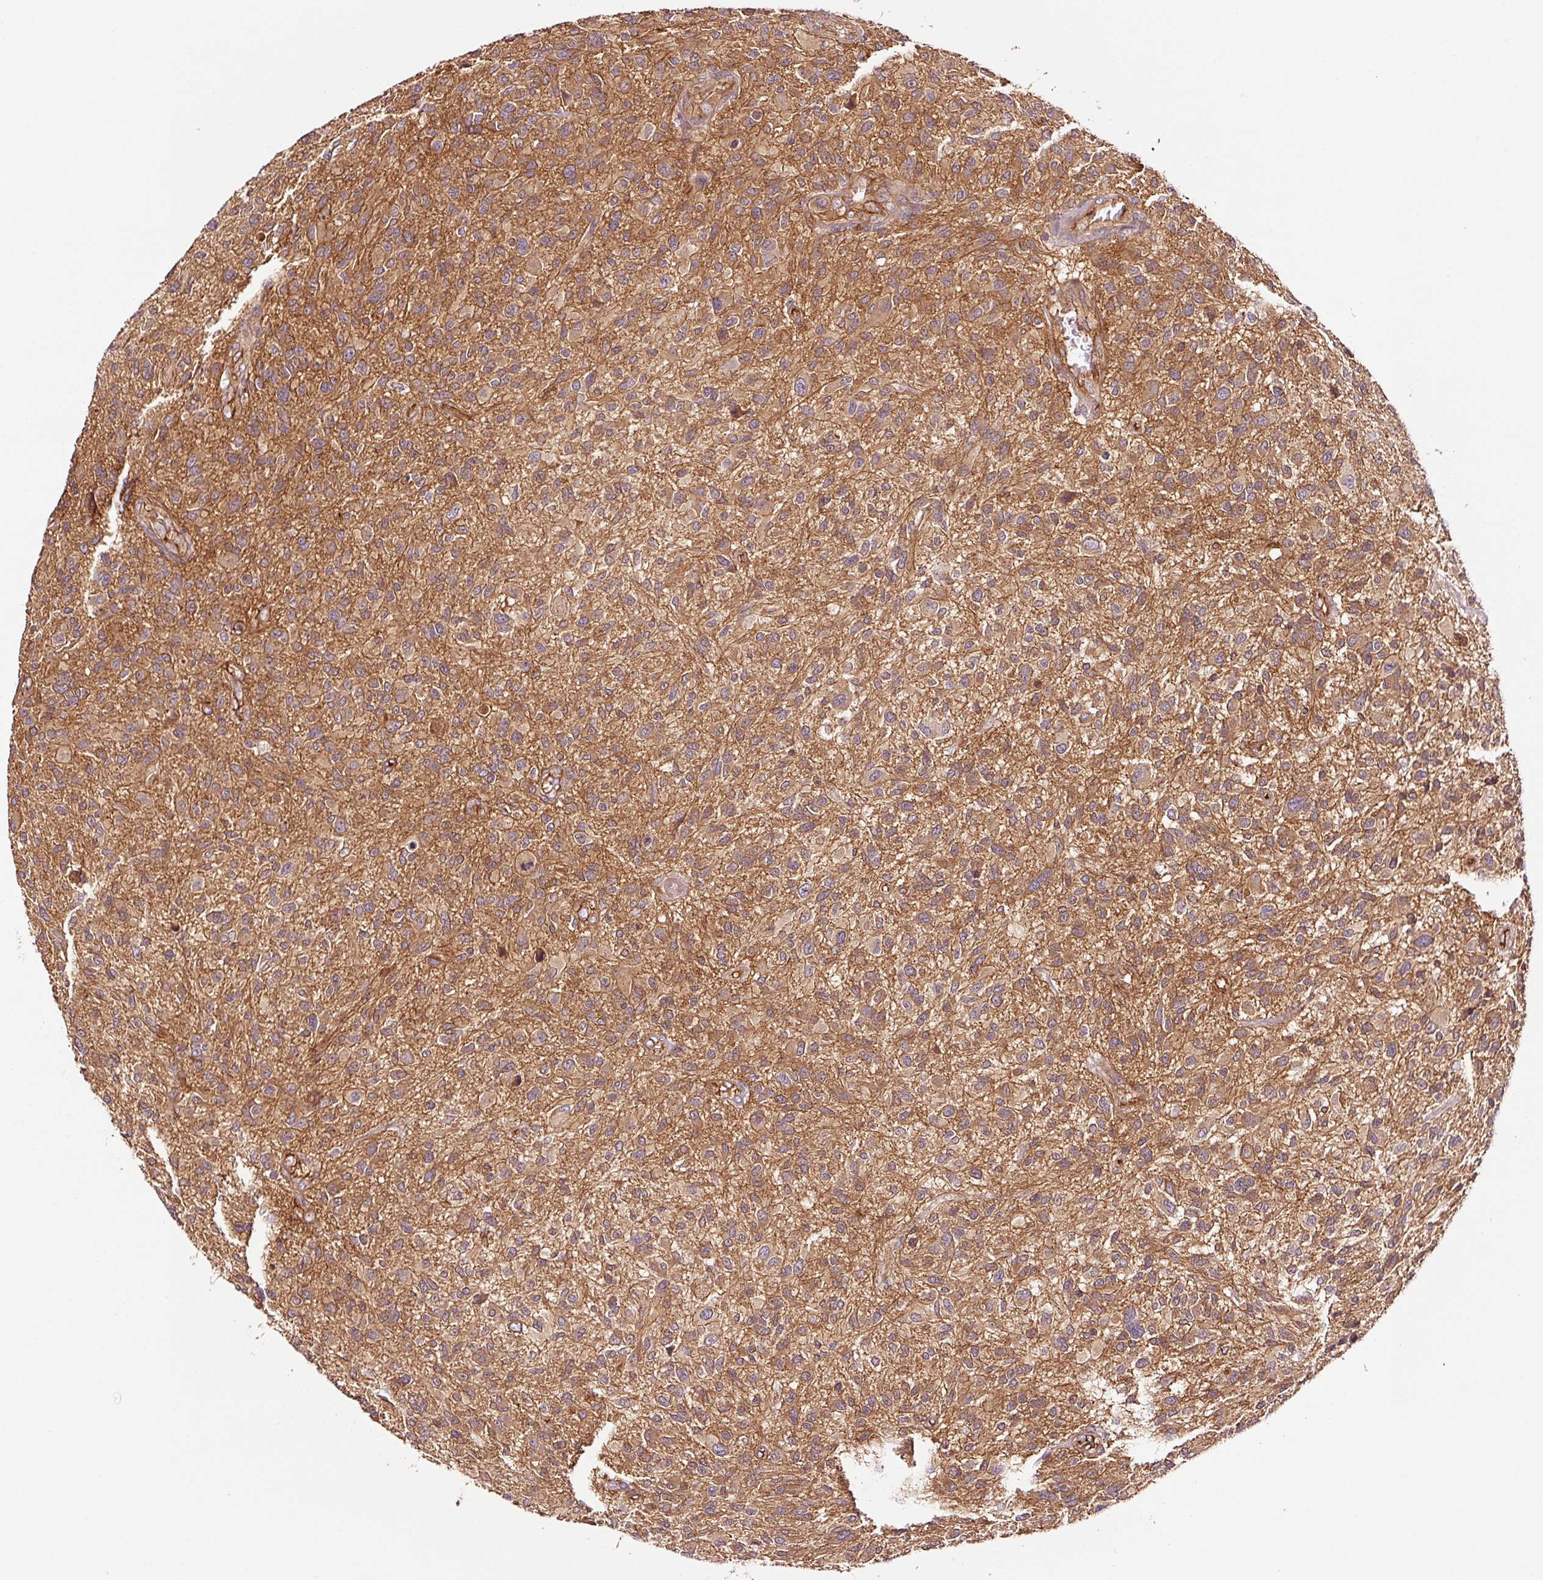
{"staining": {"intensity": "moderate", "quantity": "25%-75%", "location": "cytoplasmic/membranous"}, "tissue": "glioma", "cell_type": "Tumor cells", "image_type": "cancer", "snomed": [{"axis": "morphology", "description": "Glioma, malignant, High grade"}, {"axis": "topography", "description": "Brain"}], "caption": "Brown immunohistochemical staining in human high-grade glioma (malignant) displays moderate cytoplasmic/membranous positivity in about 25%-75% of tumor cells.", "gene": "METAP1", "patient": {"sex": "male", "age": 47}}